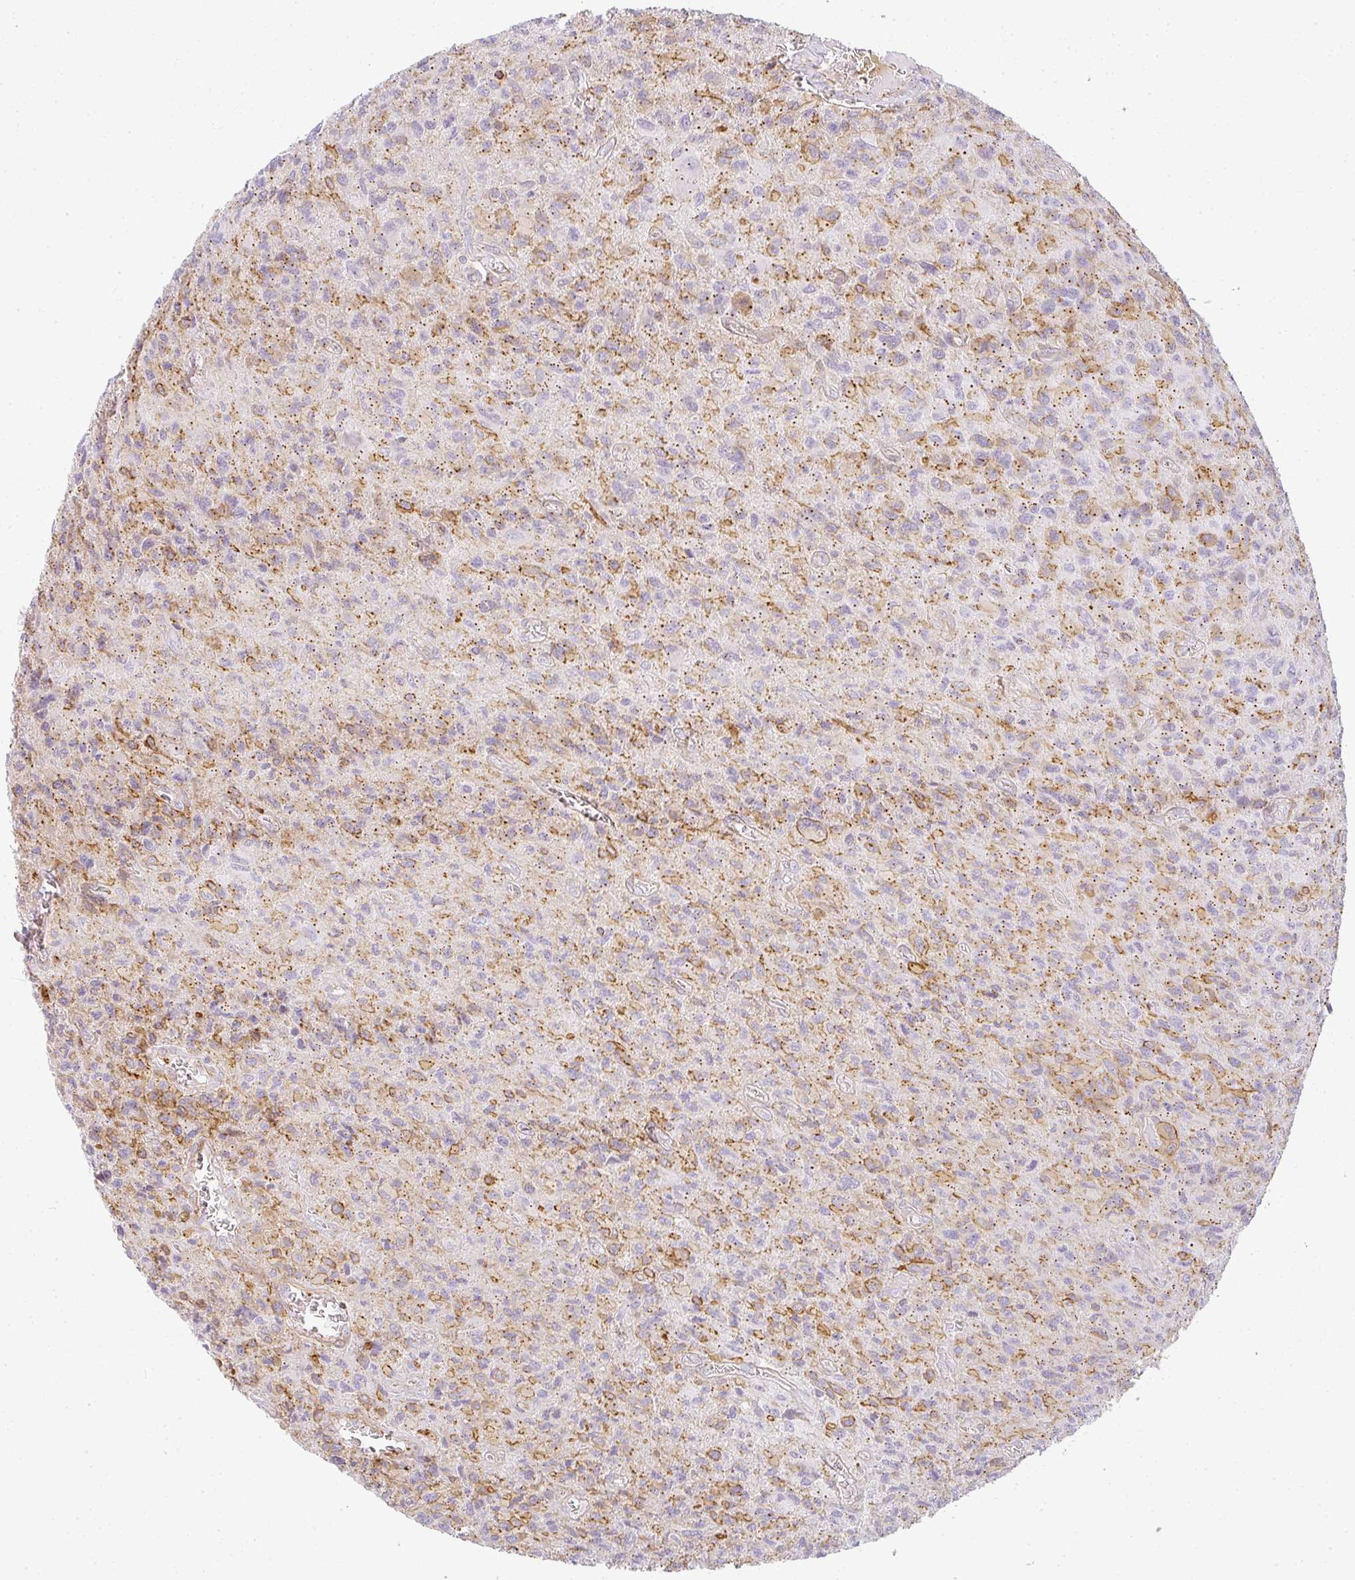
{"staining": {"intensity": "negative", "quantity": "none", "location": "none"}, "tissue": "glioma", "cell_type": "Tumor cells", "image_type": "cancer", "snomed": [{"axis": "morphology", "description": "Glioma, malignant, High grade"}, {"axis": "topography", "description": "Brain"}], "caption": "IHC histopathology image of malignant glioma (high-grade) stained for a protein (brown), which reveals no expression in tumor cells.", "gene": "SULF1", "patient": {"sex": "male", "age": 76}}